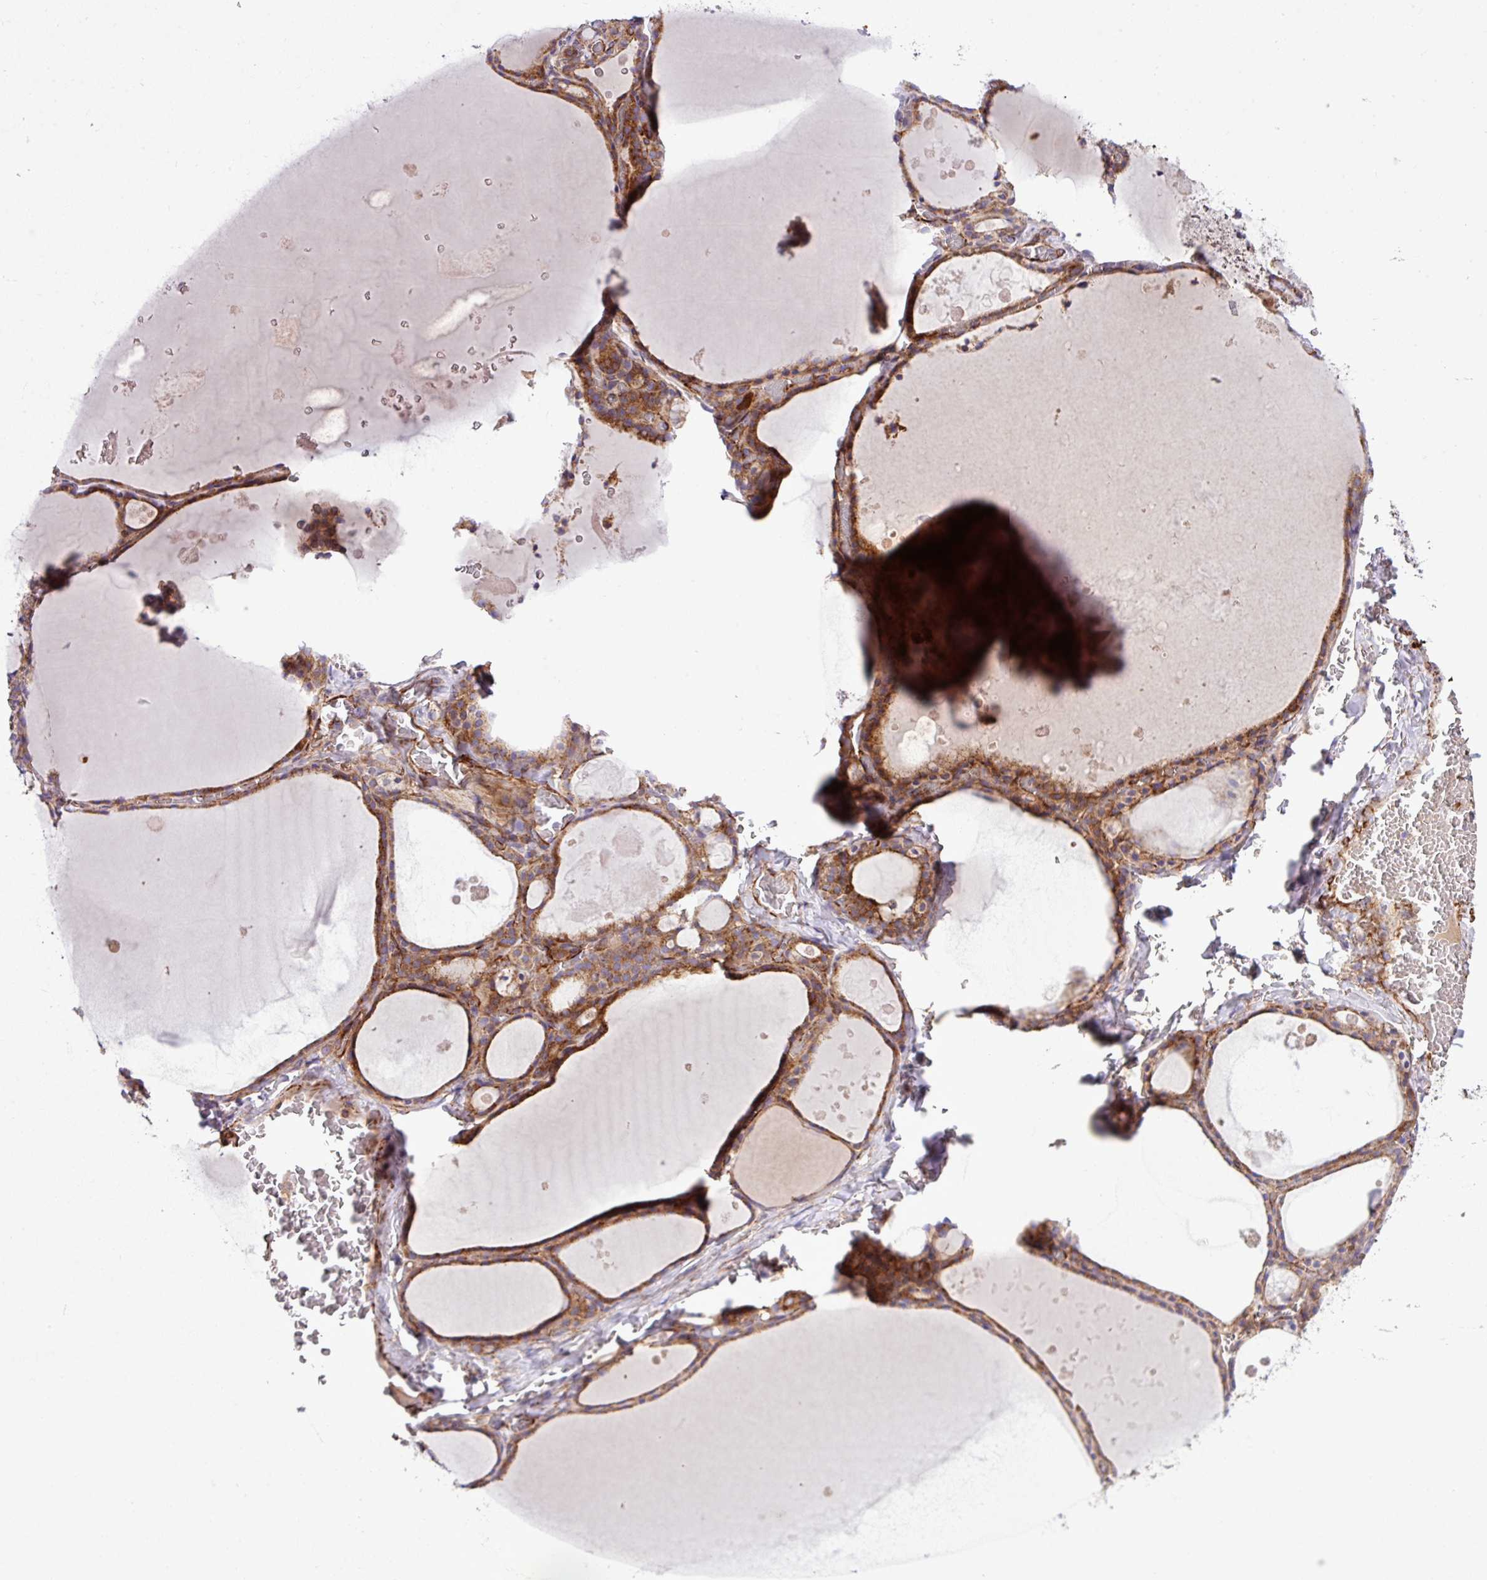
{"staining": {"intensity": "moderate", "quantity": ">75%", "location": "cytoplasmic/membranous"}, "tissue": "thyroid gland", "cell_type": "Glandular cells", "image_type": "normal", "snomed": [{"axis": "morphology", "description": "Normal tissue, NOS"}, {"axis": "topography", "description": "Thyroid gland"}], "caption": "The immunohistochemical stain labels moderate cytoplasmic/membranous staining in glandular cells of unremarkable thyroid gland. The protein is shown in brown color, while the nuclei are stained blue.", "gene": "FAM47E", "patient": {"sex": "male", "age": 56}}